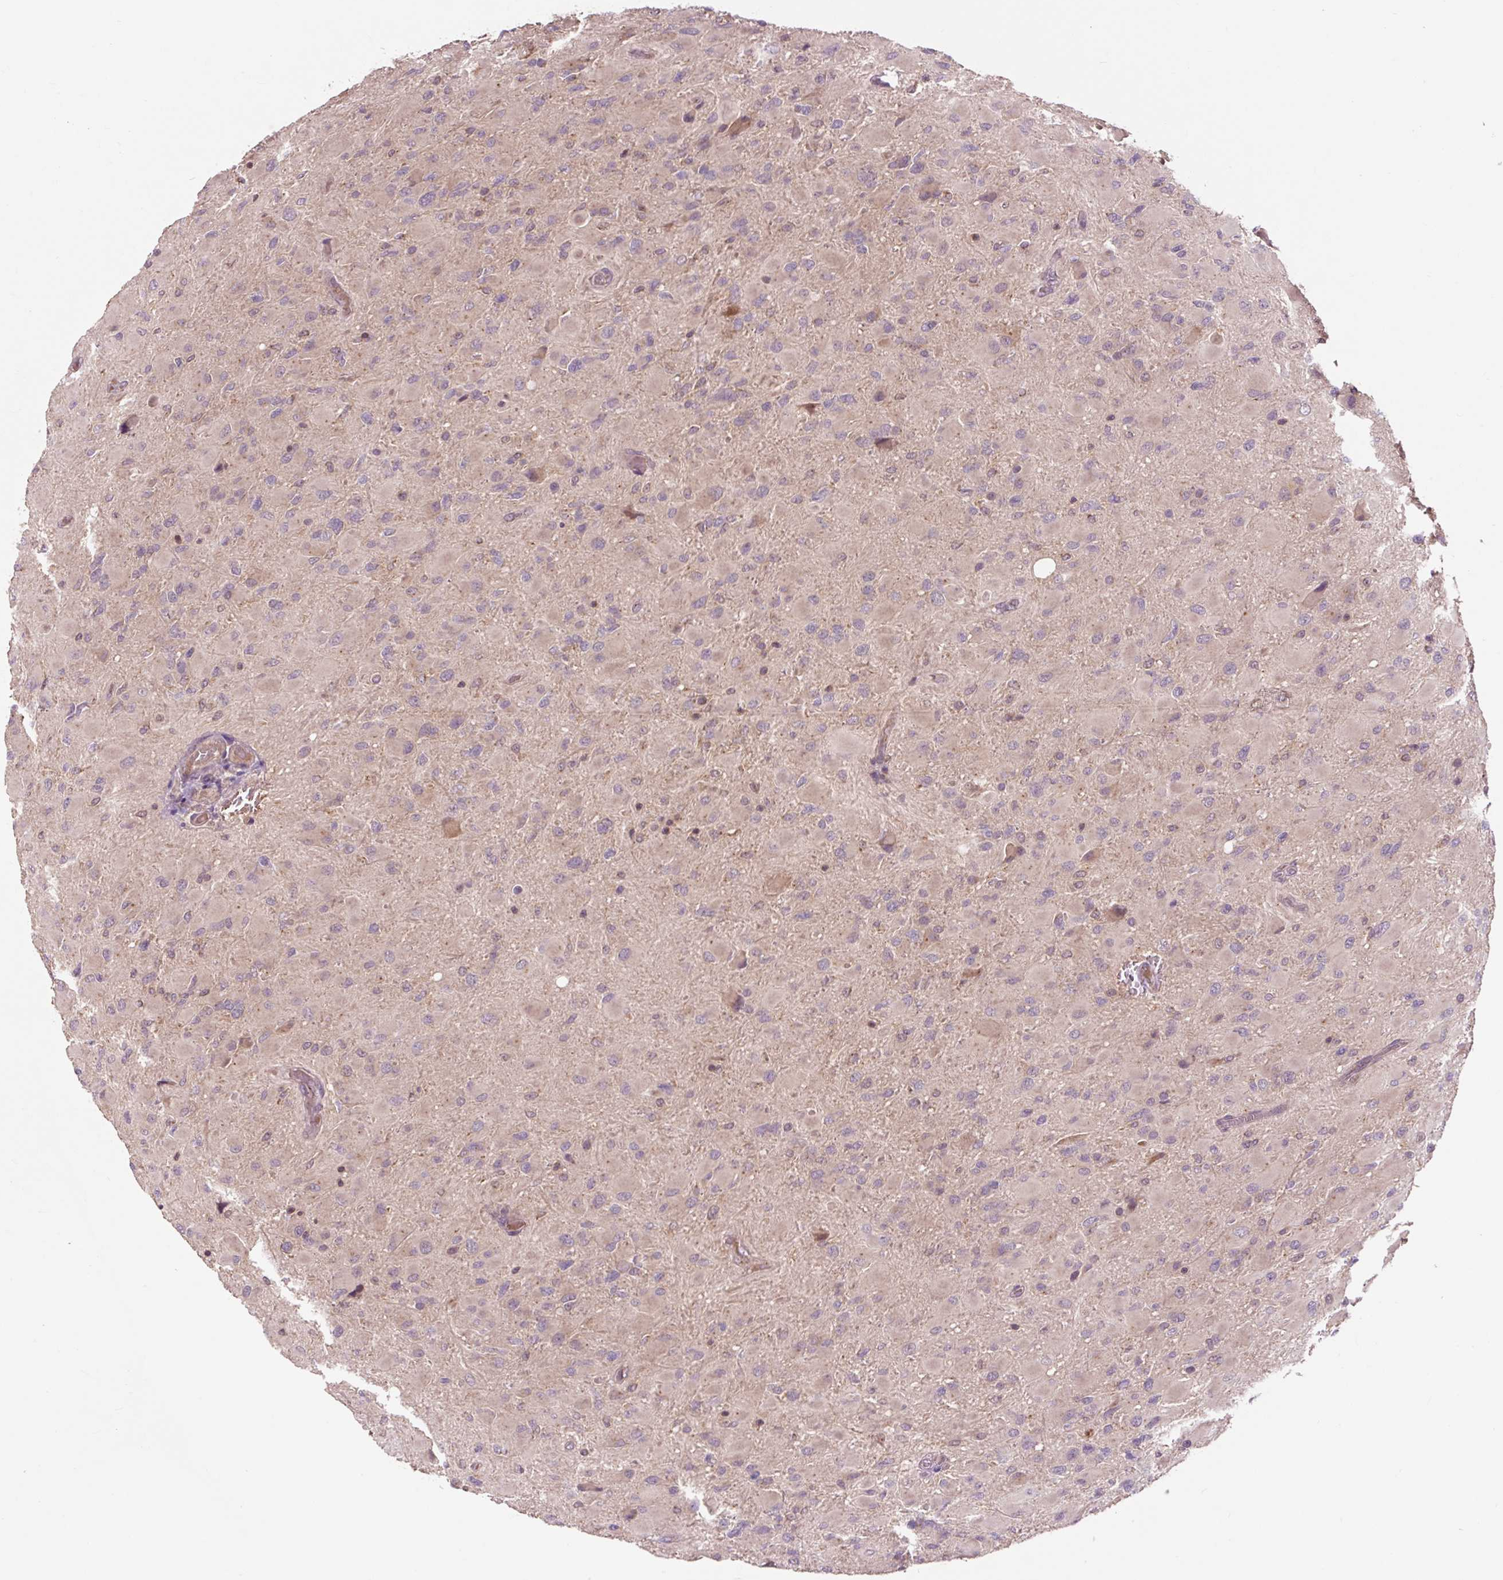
{"staining": {"intensity": "negative", "quantity": "none", "location": "none"}, "tissue": "glioma", "cell_type": "Tumor cells", "image_type": "cancer", "snomed": [{"axis": "morphology", "description": "Glioma, malignant, High grade"}, {"axis": "topography", "description": "Cerebral cortex"}], "caption": "High magnification brightfield microscopy of glioma stained with DAB (3,3'-diaminobenzidine) (brown) and counterstained with hematoxylin (blue): tumor cells show no significant expression. The staining was performed using DAB to visualize the protein expression in brown, while the nuclei were stained in blue with hematoxylin (Magnification: 20x).", "gene": "MMS19", "patient": {"sex": "female", "age": 36}}